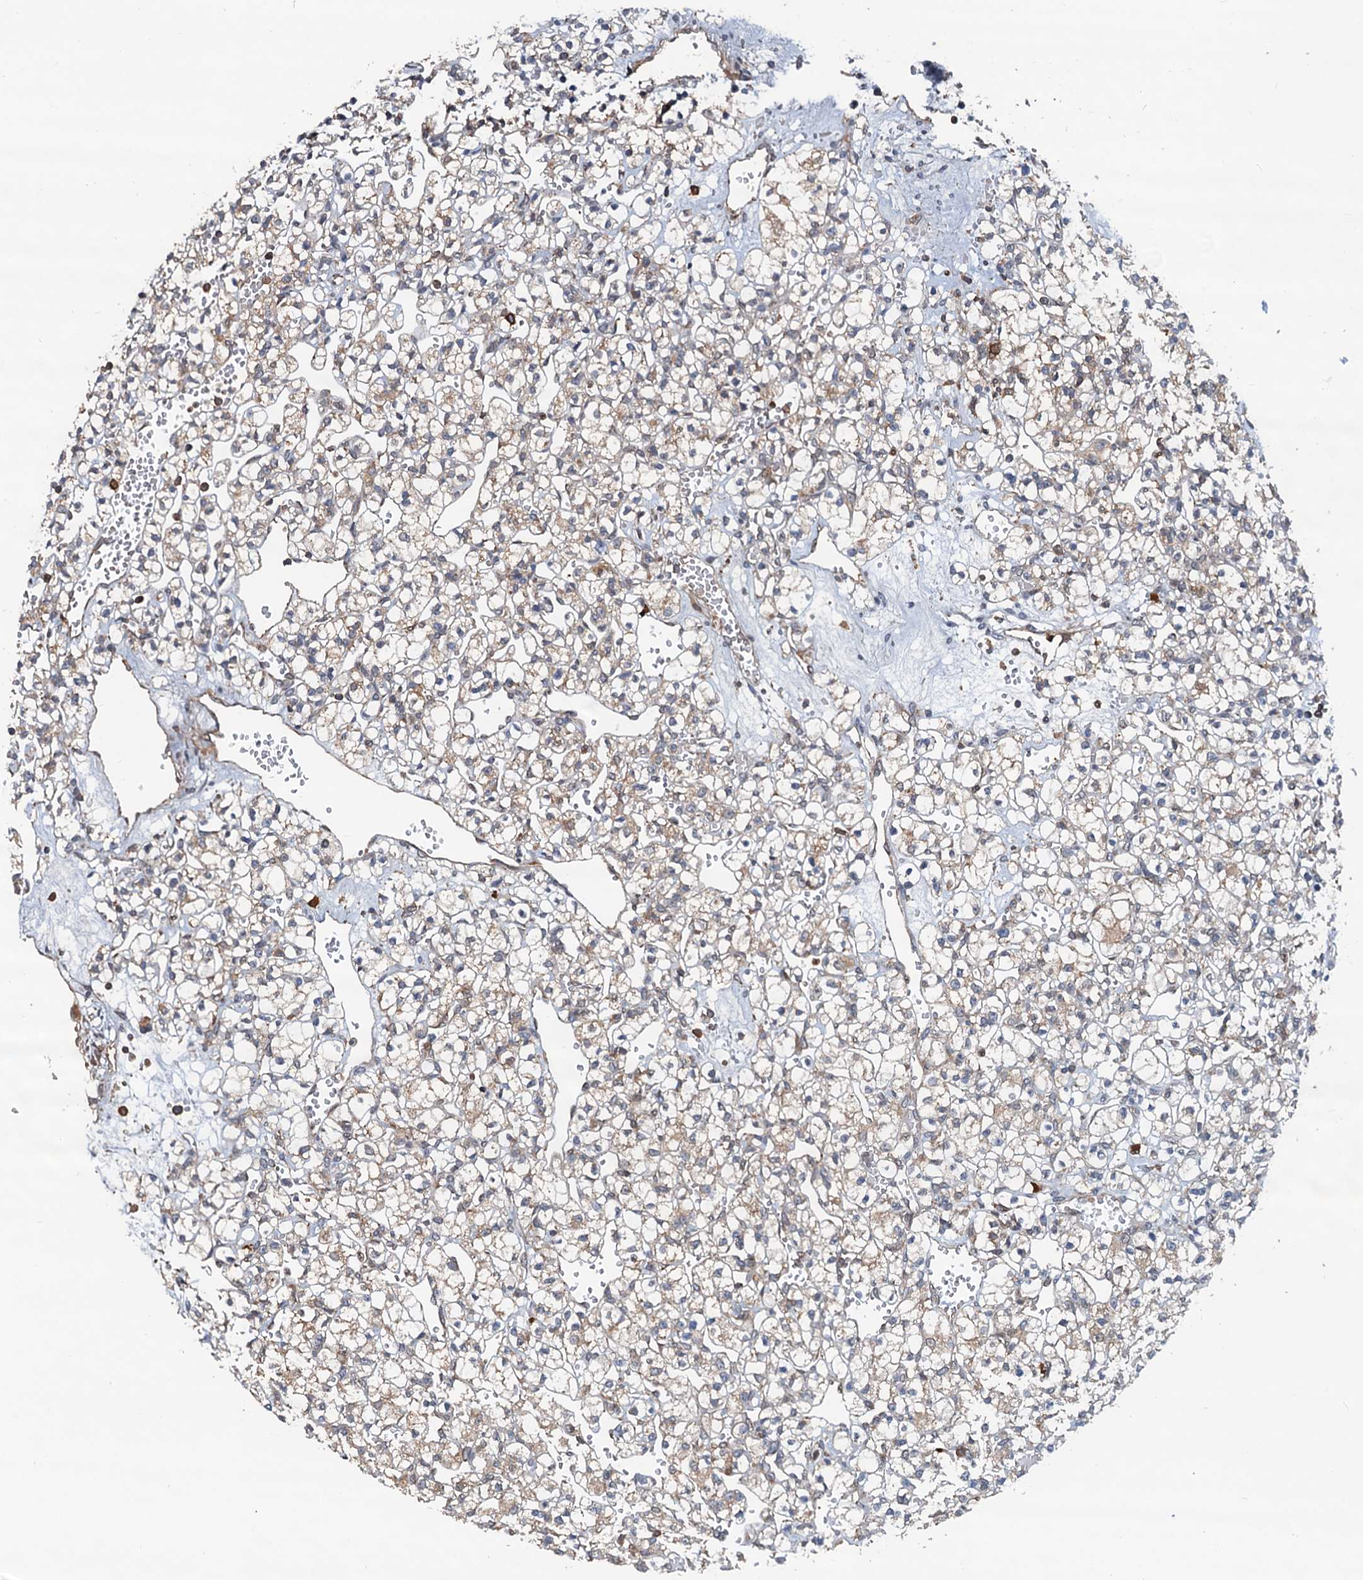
{"staining": {"intensity": "weak", "quantity": "<25%", "location": "cytoplasmic/membranous"}, "tissue": "renal cancer", "cell_type": "Tumor cells", "image_type": "cancer", "snomed": [{"axis": "morphology", "description": "Adenocarcinoma, NOS"}, {"axis": "topography", "description": "Kidney"}], "caption": "Immunohistochemistry of renal cancer (adenocarcinoma) reveals no expression in tumor cells.", "gene": "AAGAB", "patient": {"sex": "female", "age": 59}}